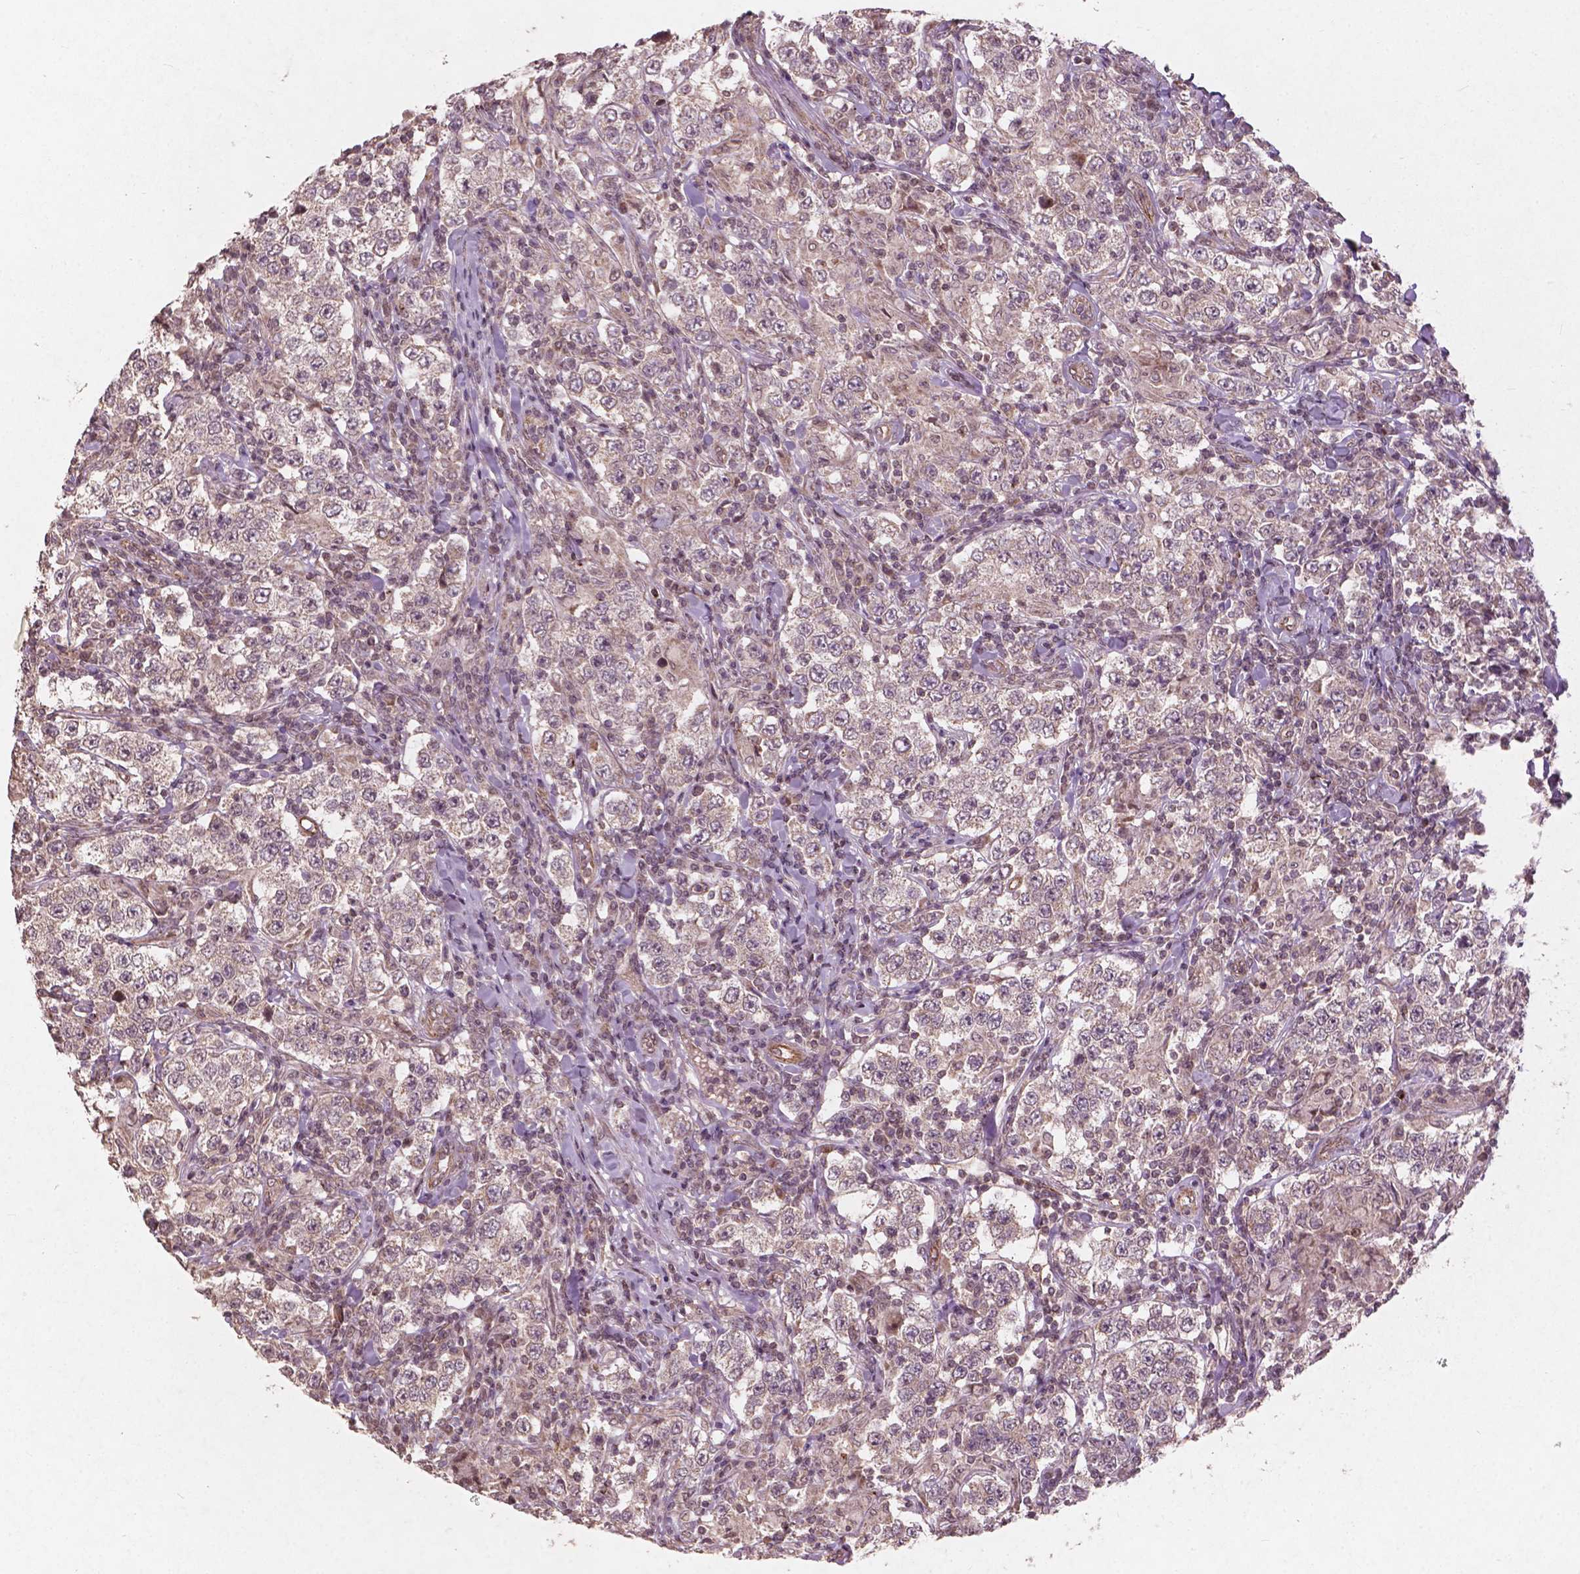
{"staining": {"intensity": "negative", "quantity": "none", "location": "none"}, "tissue": "testis cancer", "cell_type": "Tumor cells", "image_type": "cancer", "snomed": [{"axis": "morphology", "description": "Seminoma, NOS"}, {"axis": "morphology", "description": "Carcinoma, Embryonal, NOS"}, {"axis": "topography", "description": "Testis"}], "caption": "This image is of testis embryonal carcinoma stained with immunohistochemistry to label a protein in brown with the nuclei are counter-stained blue. There is no expression in tumor cells. (Brightfield microscopy of DAB immunohistochemistry (IHC) at high magnification).", "gene": "SMAD2", "patient": {"sex": "male", "age": 41}}